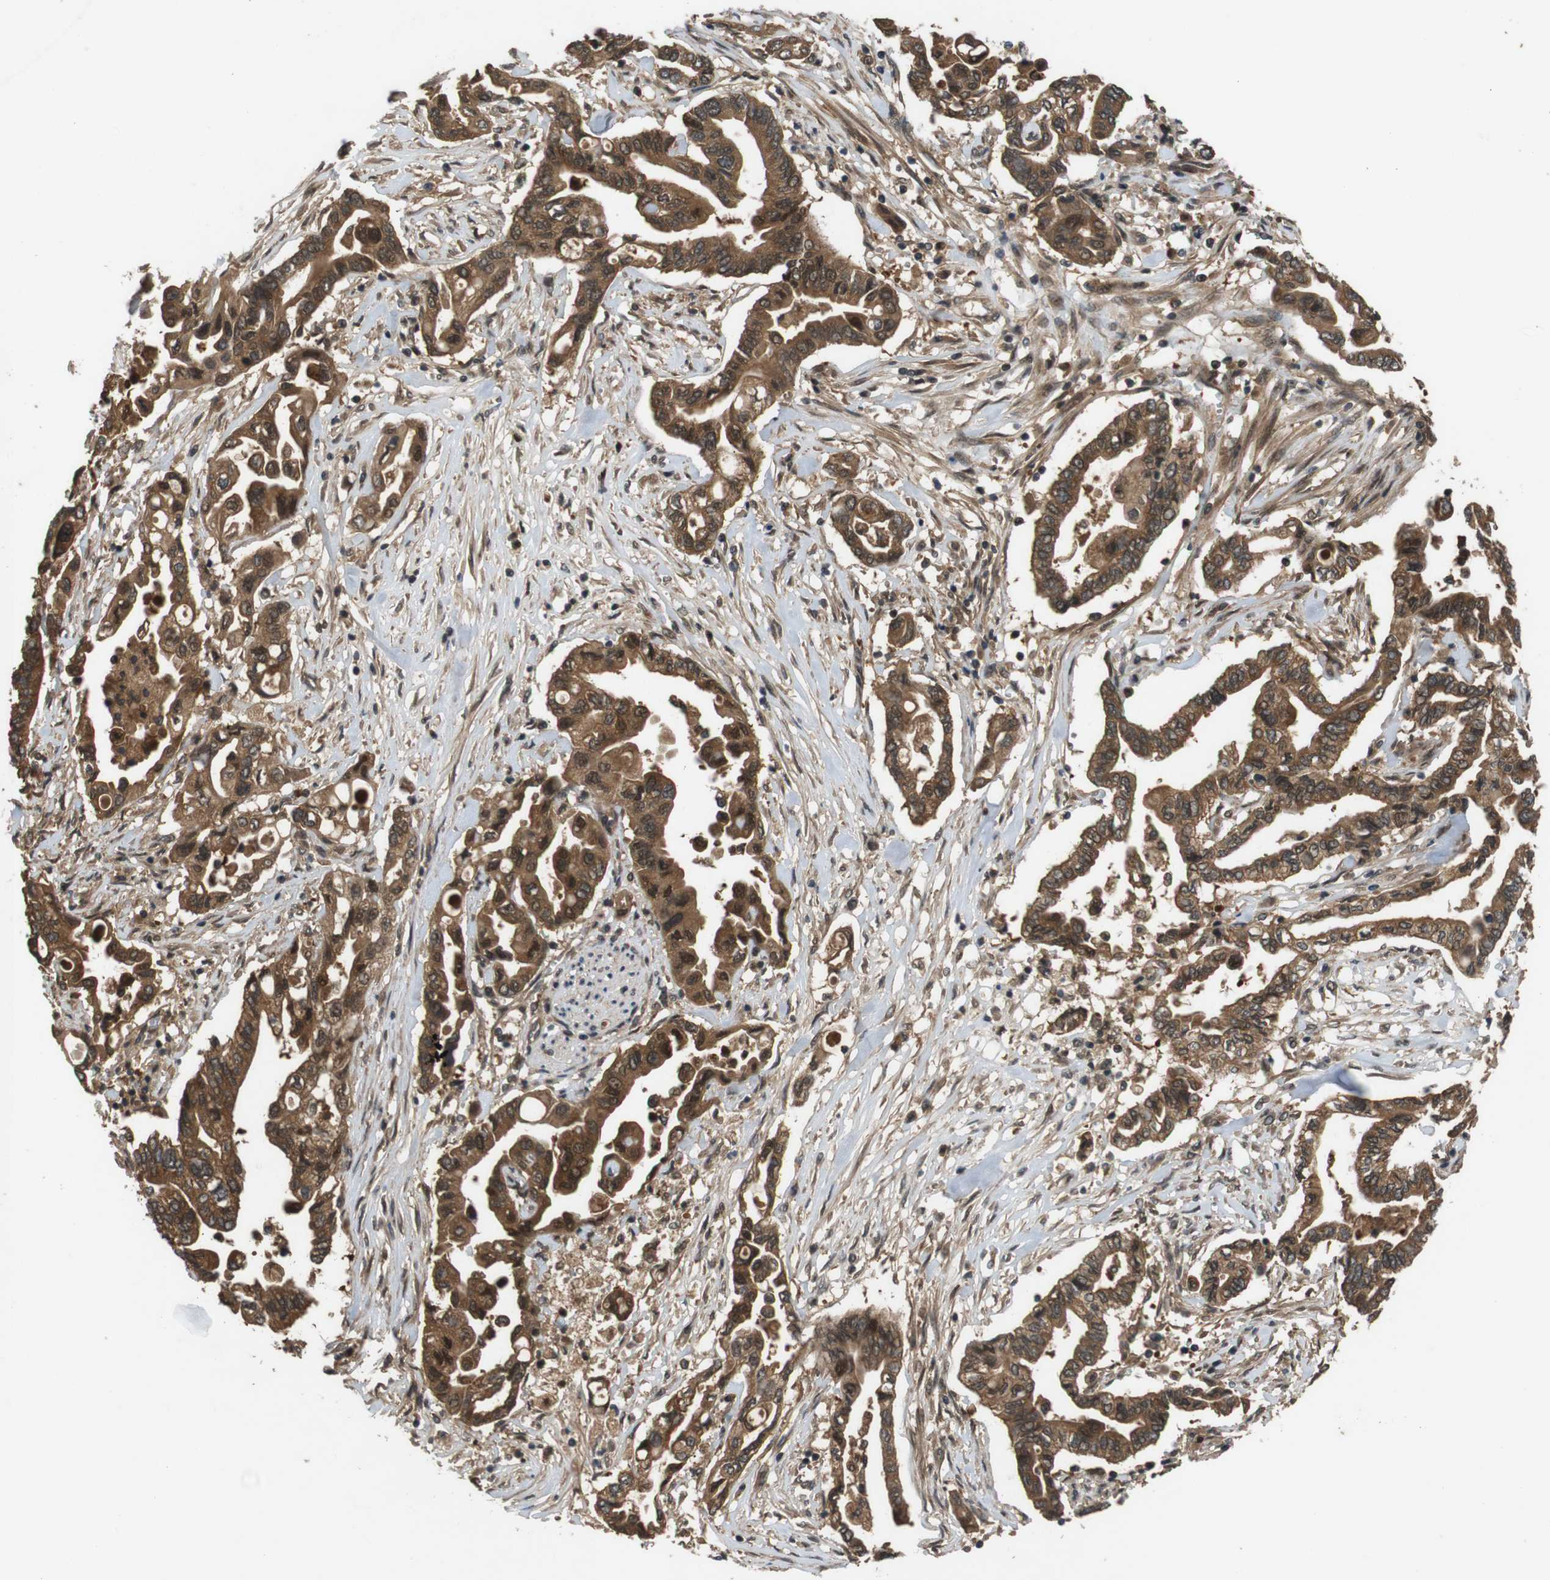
{"staining": {"intensity": "strong", "quantity": ">75%", "location": "cytoplasmic/membranous"}, "tissue": "pancreatic cancer", "cell_type": "Tumor cells", "image_type": "cancer", "snomed": [{"axis": "morphology", "description": "Adenocarcinoma, NOS"}, {"axis": "topography", "description": "Pancreas"}], "caption": "This is a photomicrograph of immunohistochemistry staining of pancreatic adenocarcinoma, which shows strong positivity in the cytoplasmic/membranous of tumor cells.", "gene": "NFKBIE", "patient": {"sex": "female", "age": 57}}